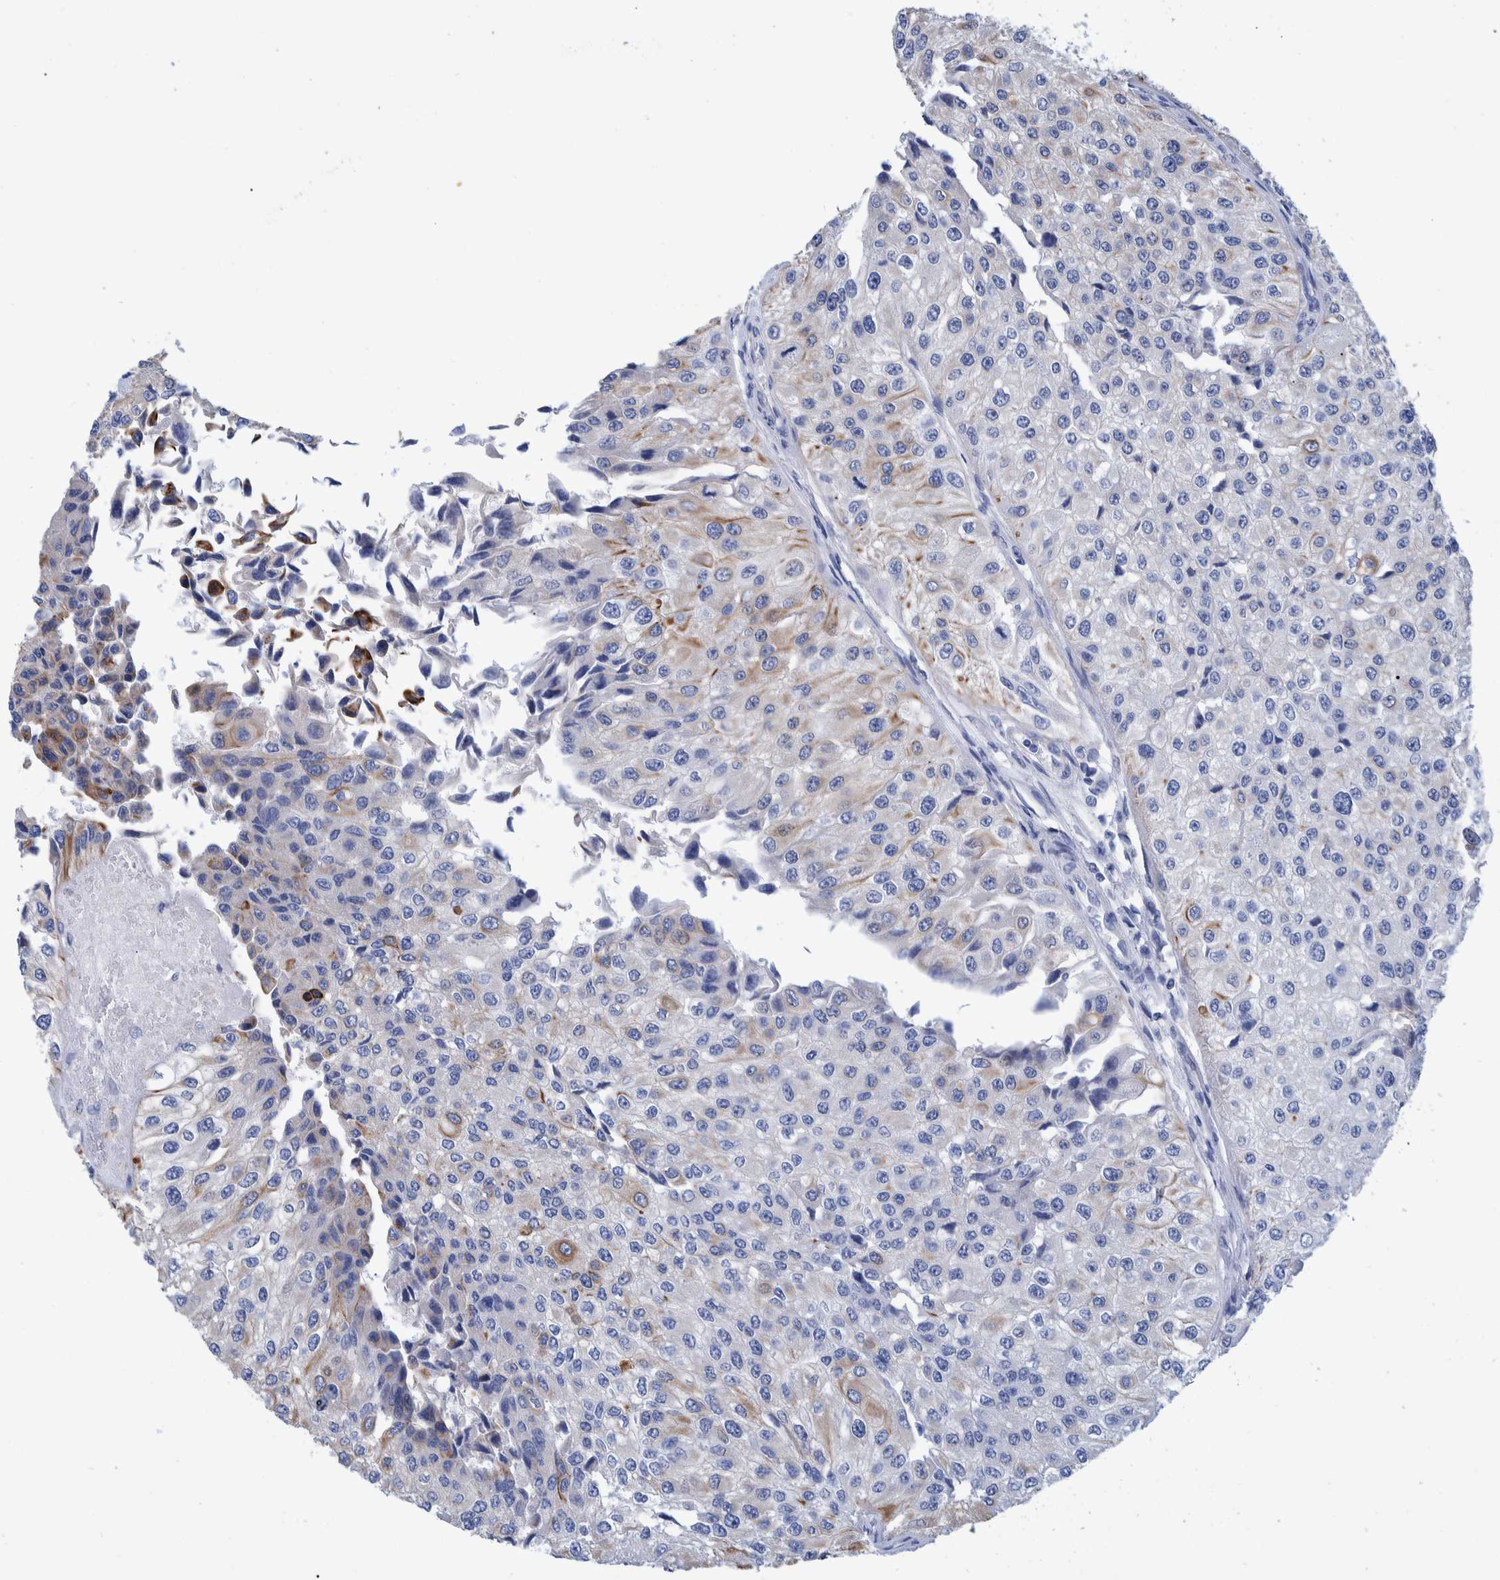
{"staining": {"intensity": "weak", "quantity": "<25%", "location": "cytoplasmic/membranous"}, "tissue": "urothelial cancer", "cell_type": "Tumor cells", "image_type": "cancer", "snomed": [{"axis": "morphology", "description": "Urothelial carcinoma, High grade"}, {"axis": "topography", "description": "Kidney"}, {"axis": "topography", "description": "Urinary bladder"}], "caption": "Tumor cells are negative for protein expression in human urothelial carcinoma (high-grade).", "gene": "MKS1", "patient": {"sex": "male", "age": 77}}